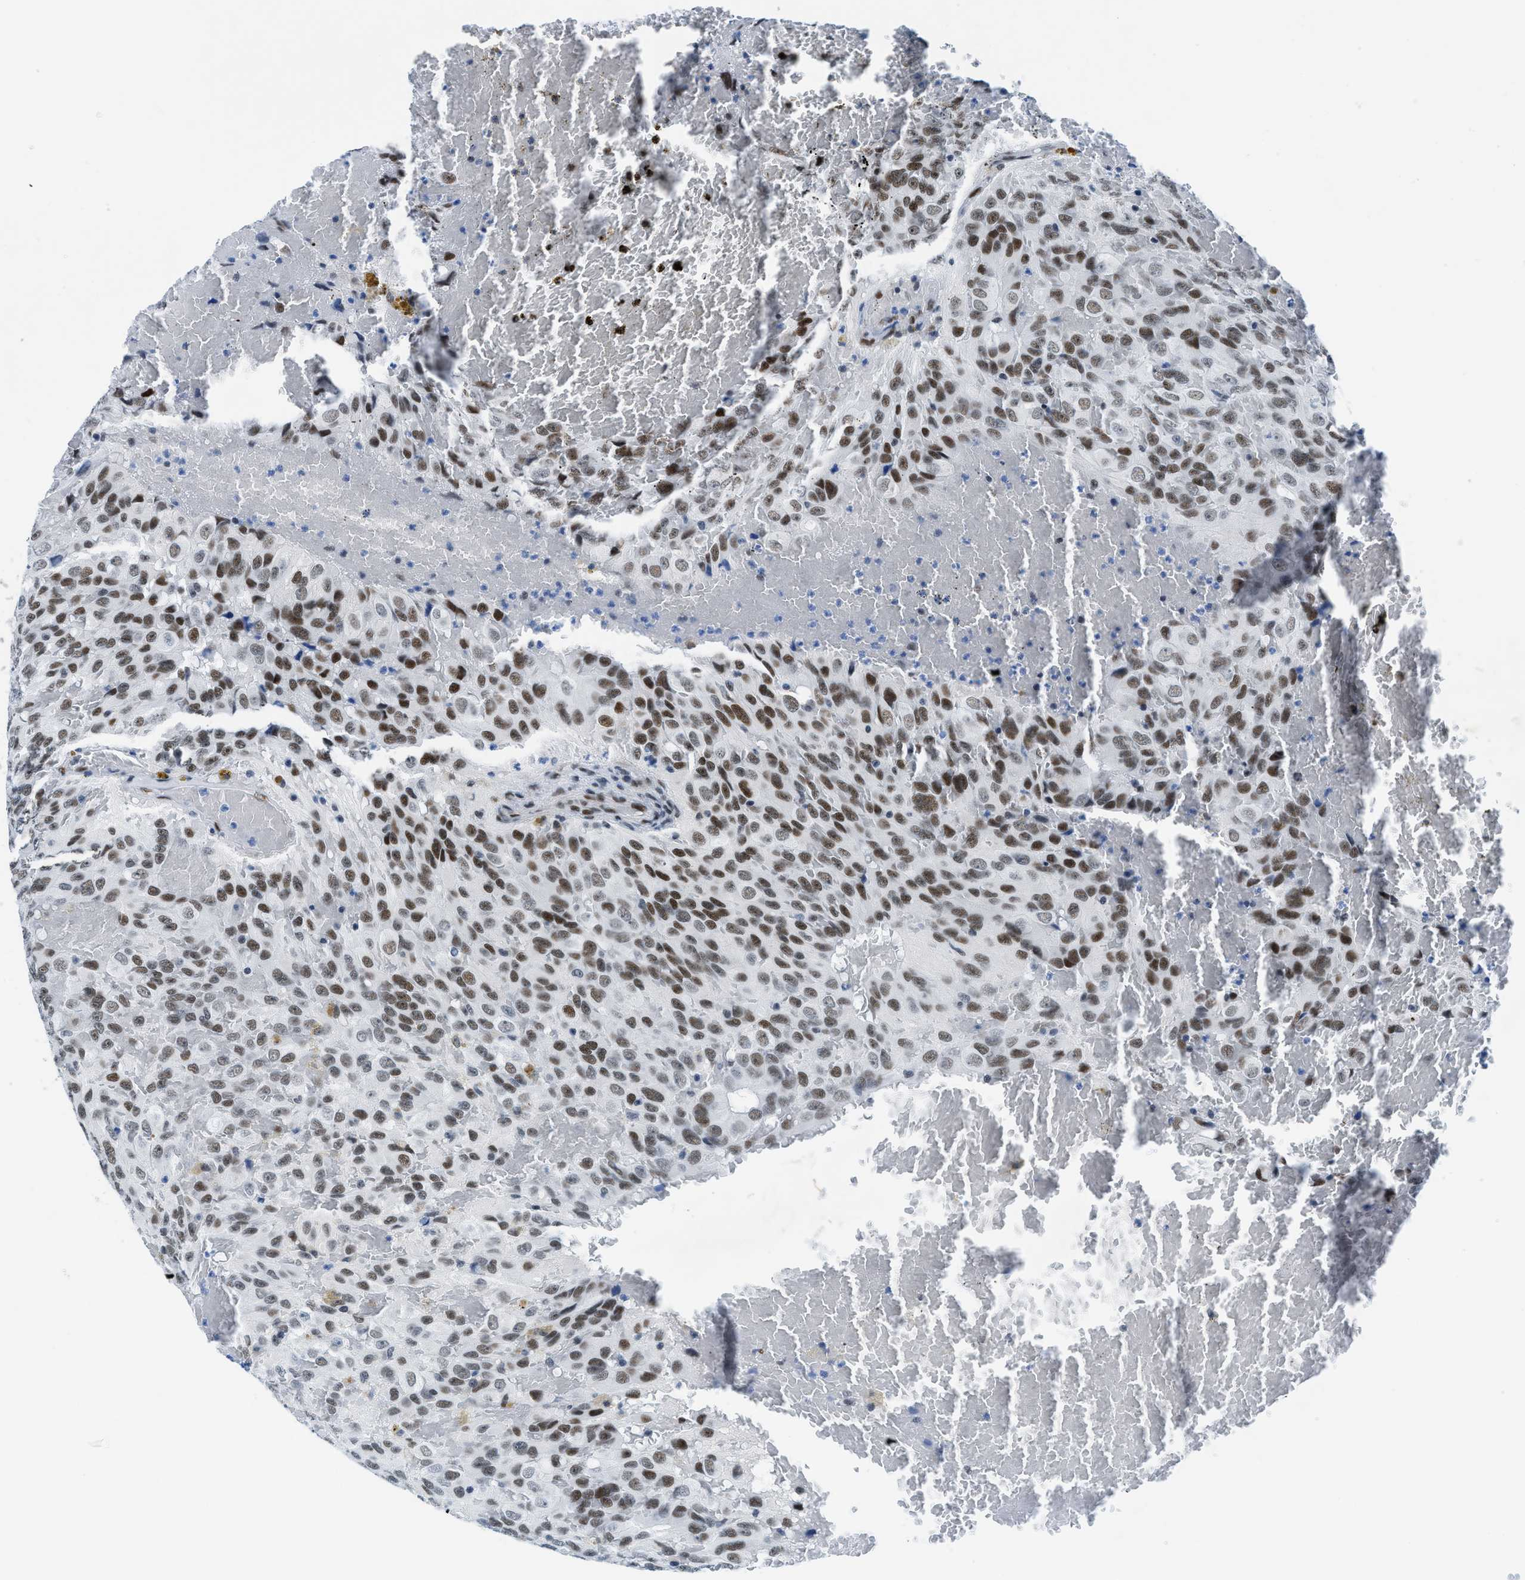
{"staining": {"intensity": "moderate", "quantity": "25%-75%", "location": "nuclear"}, "tissue": "glioma", "cell_type": "Tumor cells", "image_type": "cancer", "snomed": [{"axis": "morphology", "description": "Glioma, malignant, High grade"}, {"axis": "topography", "description": "Brain"}], "caption": "Protein expression analysis of malignant glioma (high-grade) displays moderate nuclear expression in approximately 25%-75% of tumor cells.", "gene": "SMARCAD1", "patient": {"sex": "male", "age": 32}}